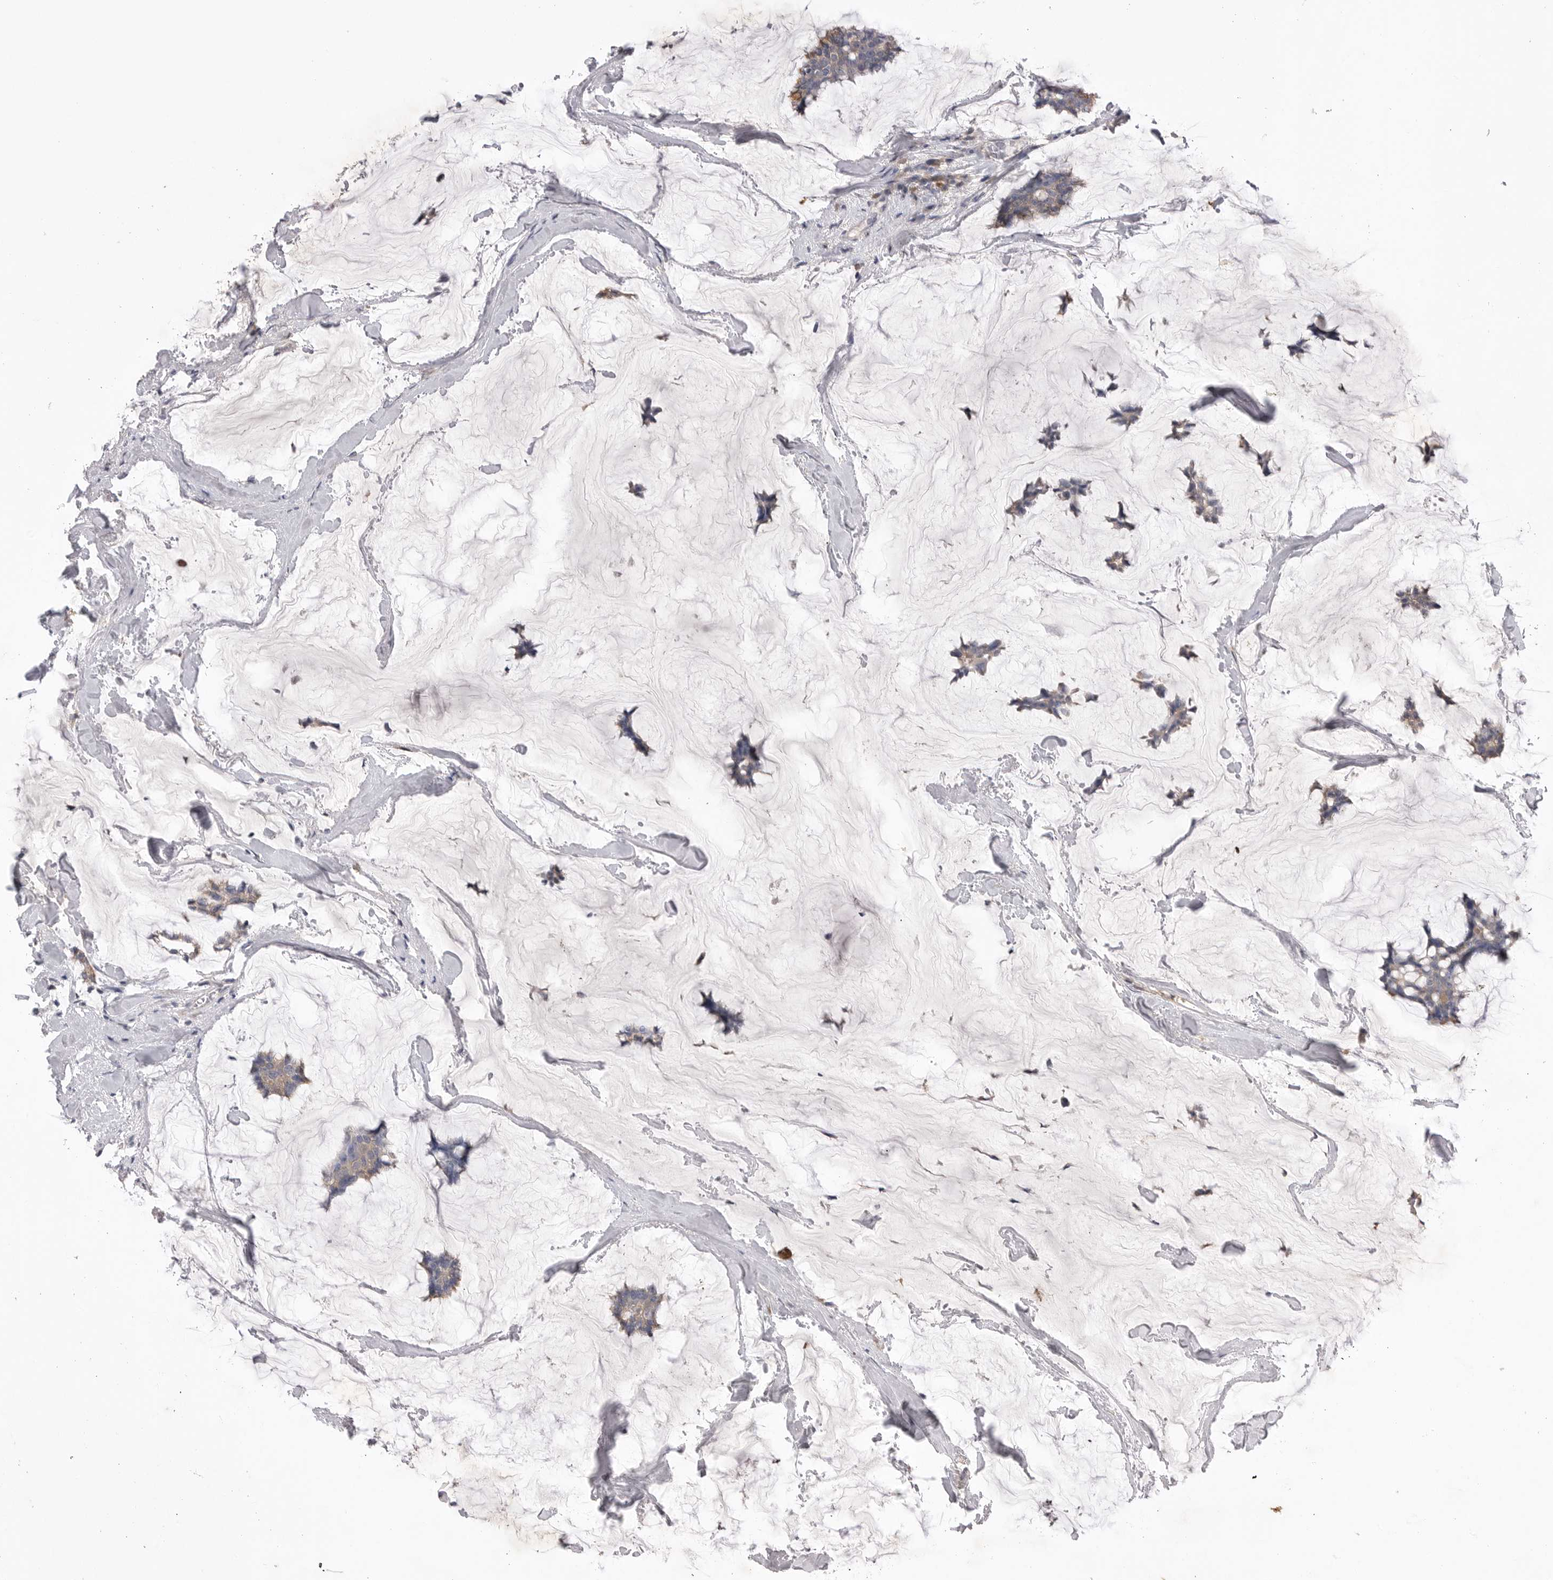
{"staining": {"intensity": "weak", "quantity": "<25%", "location": "cytoplasmic/membranous"}, "tissue": "breast cancer", "cell_type": "Tumor cells", "image_type": "cancer", "snomed": [{"axis": "morphology", "description": "Duct carcinoma"}, {"axis": "topography", "description": "Breast"}], "caption": "Immunohistochemistry (IHC) of human breast cancer shows no staining in tumor cells.", "gene": "VAC14", "patient": {"sex": "female", "age": 93}}